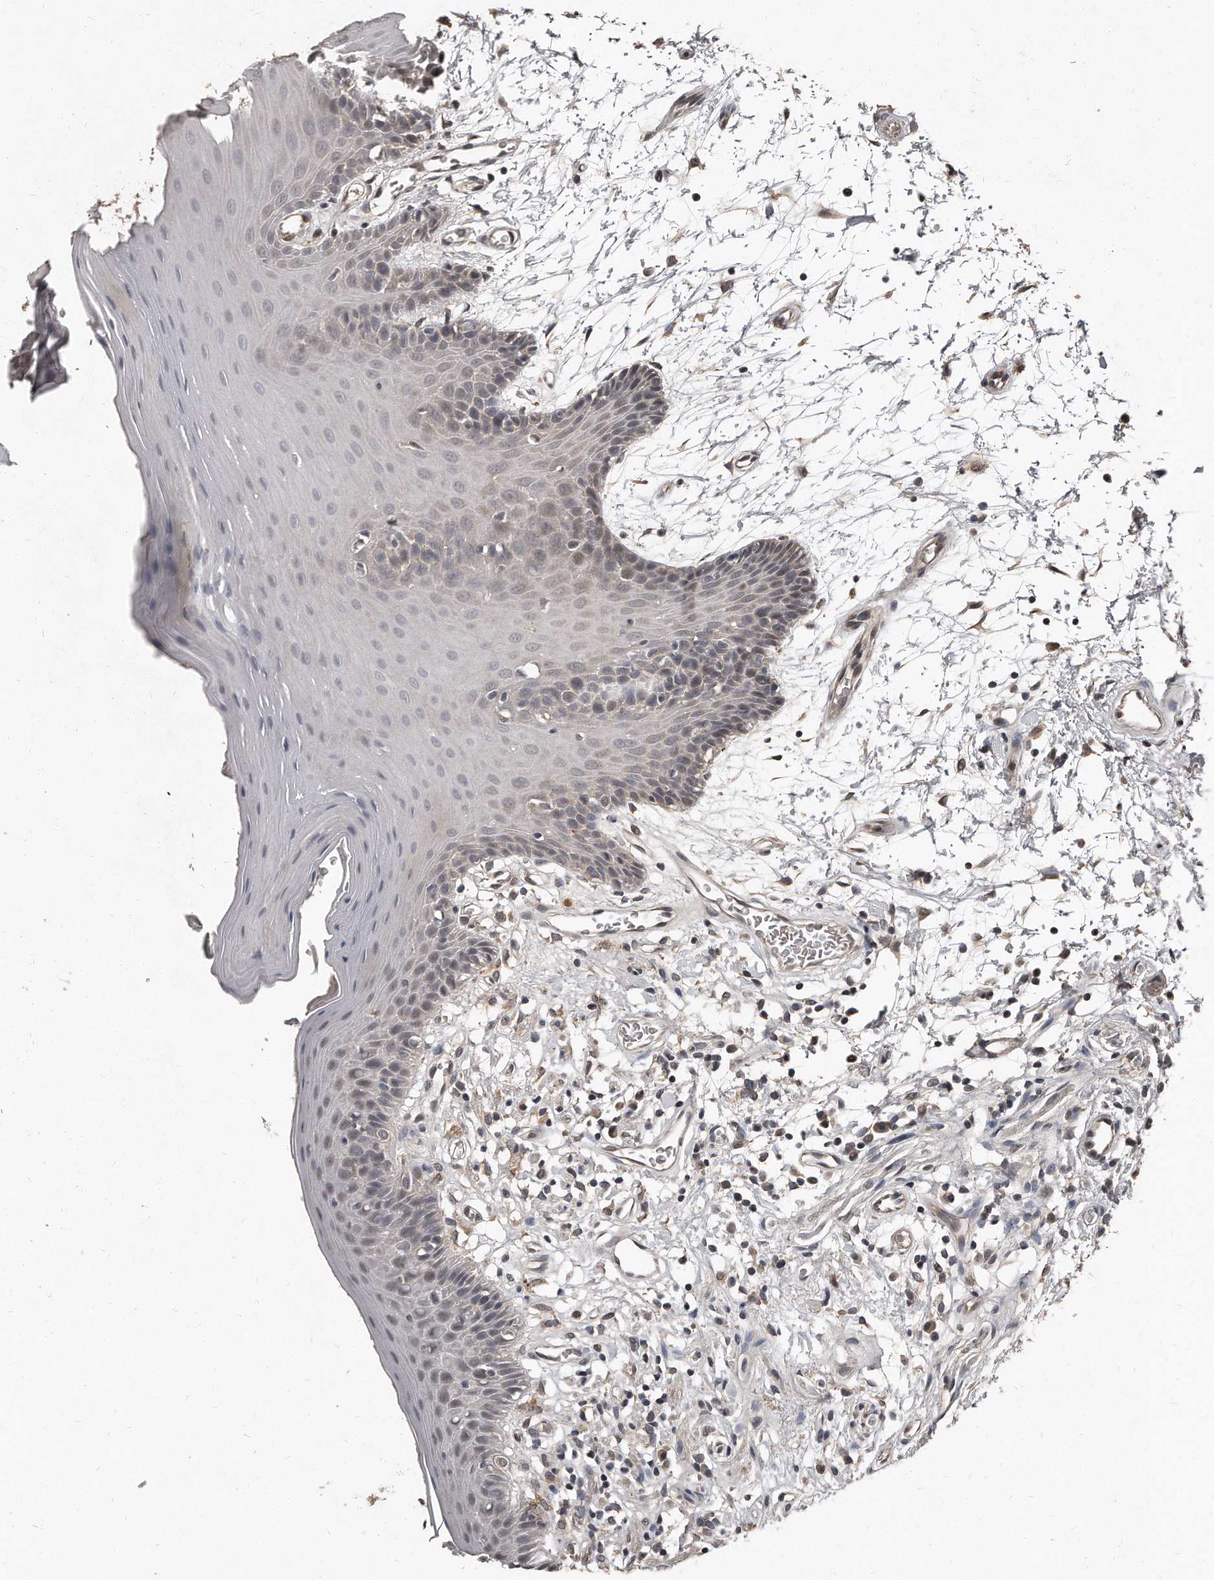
{"staining": {"intensity": "weak", "quantity": "<25%", "location": "cytoplasmic/membranous"}, "tissue": "oral mucosa", "cell_type": "Squamous epithelial cells", "image_type": "normal", "snomed": [{"axis": "morphology", "description": "Normal tissue, NOS"}, {"axis": "morphology", "description": "Squamous cell carcinoma, NOS"}, {"axis": "topography", "description": "Skeletal muscle"}, {"axis": "topography", "description": "Oral tissue"}, {"axis": "topography", "description": "Salivary gland"}, {"axis": "topography", "description": "Head-Neck"}], "caption": "Human oral mucosa stained for a protein using immunohistochemistry (IHC) reveals no staining in squamous epithelial cells.", "gene": "GRB10", "patient": {"sex": "male", "age": 54}}